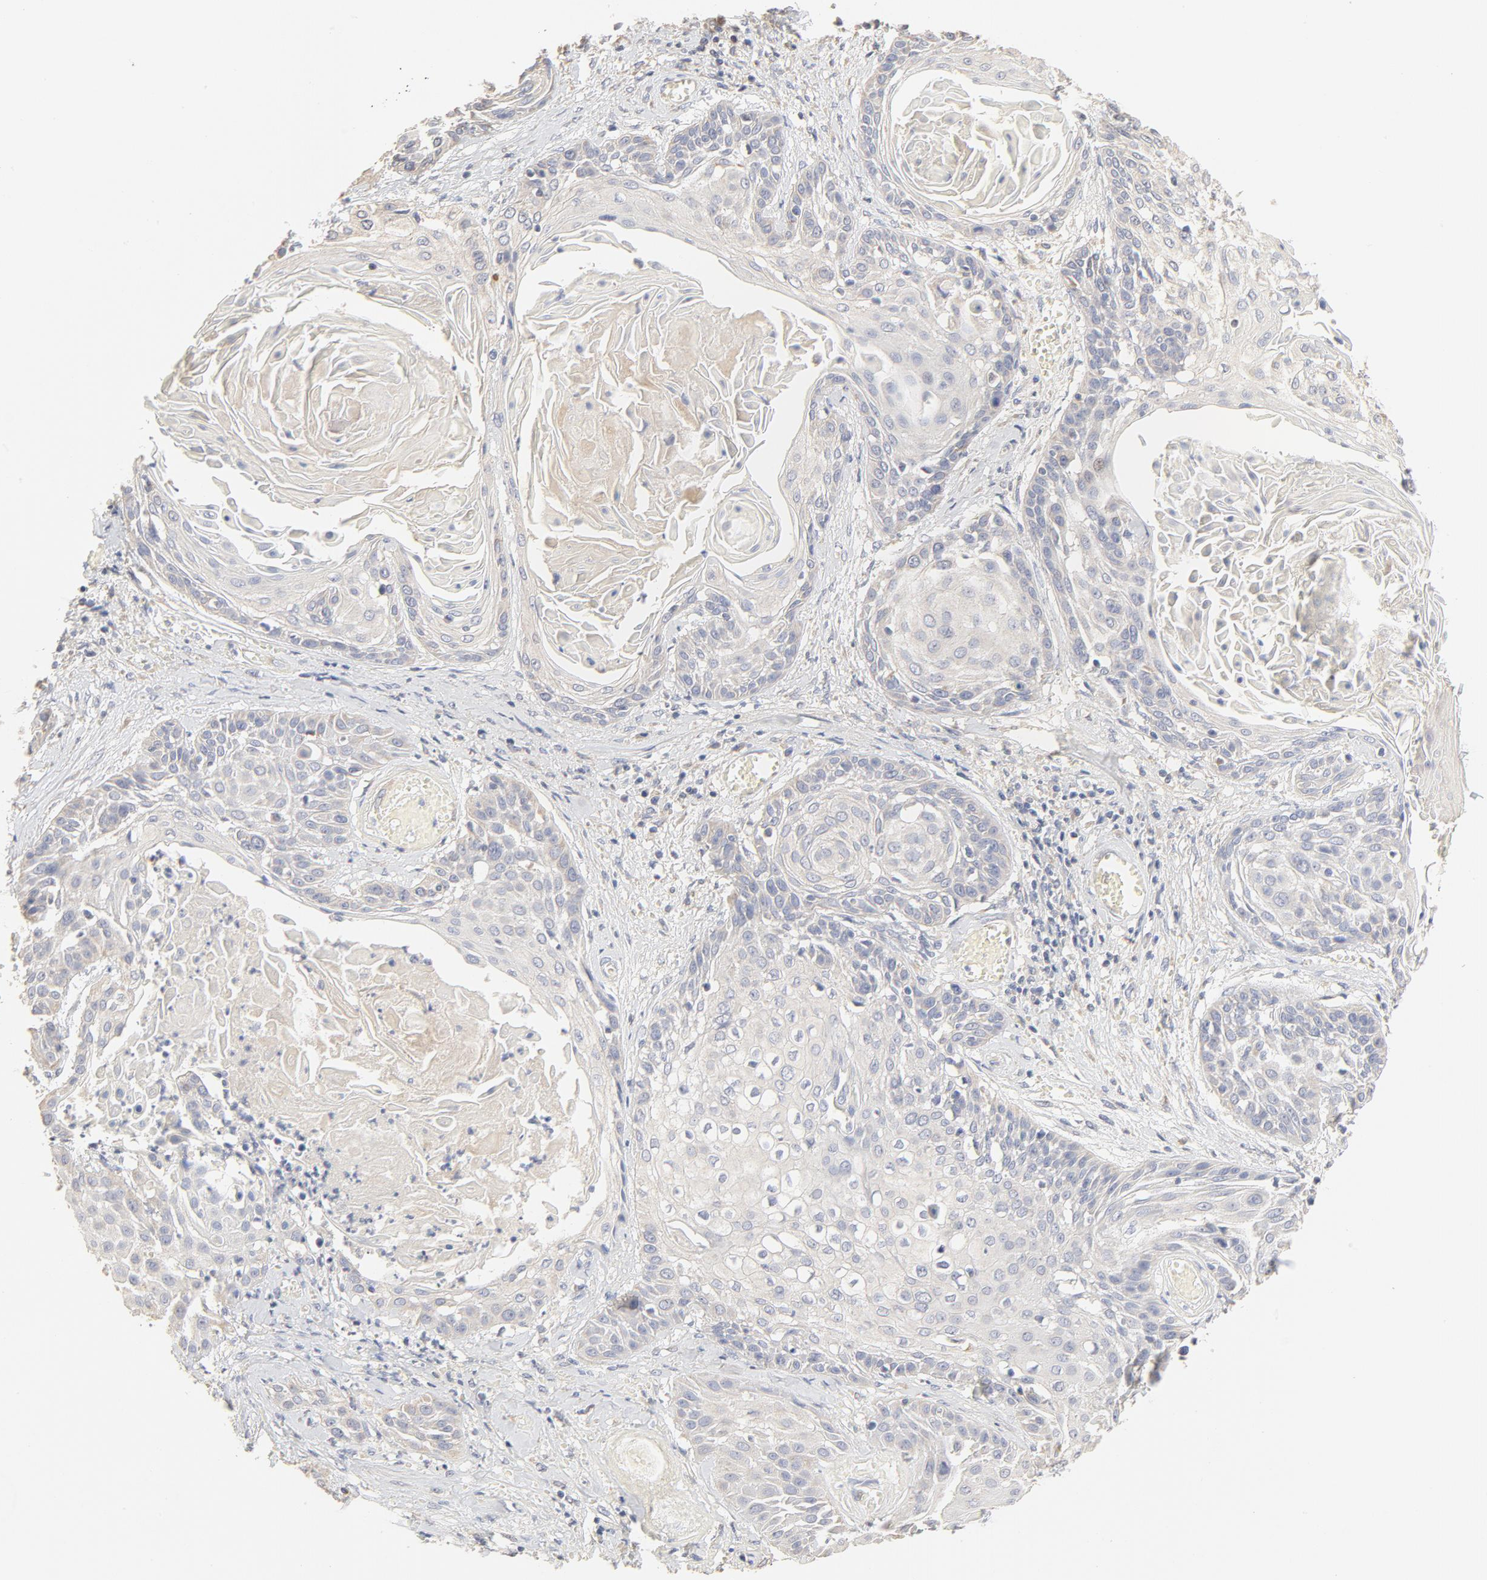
{"staining": {"intensity": "negative", "quantity": "none", "location": "none"}, "tissue": "cervical cancer", "cell_type": "Tumor cells", "image_type": "cancer", "snomed": [{"axis": "morphology", "description": "Squamous cell carcinoma, NOS"}, {"axis": "topography", "description": "Cervix"}], "caption": "This is an immunohistochemistry (IHC) photomicrograph of cervical cancer. There is no expression in tumor cells.", "gene": "FCGBP", "patient": {"sex": "female", "age": 57}}